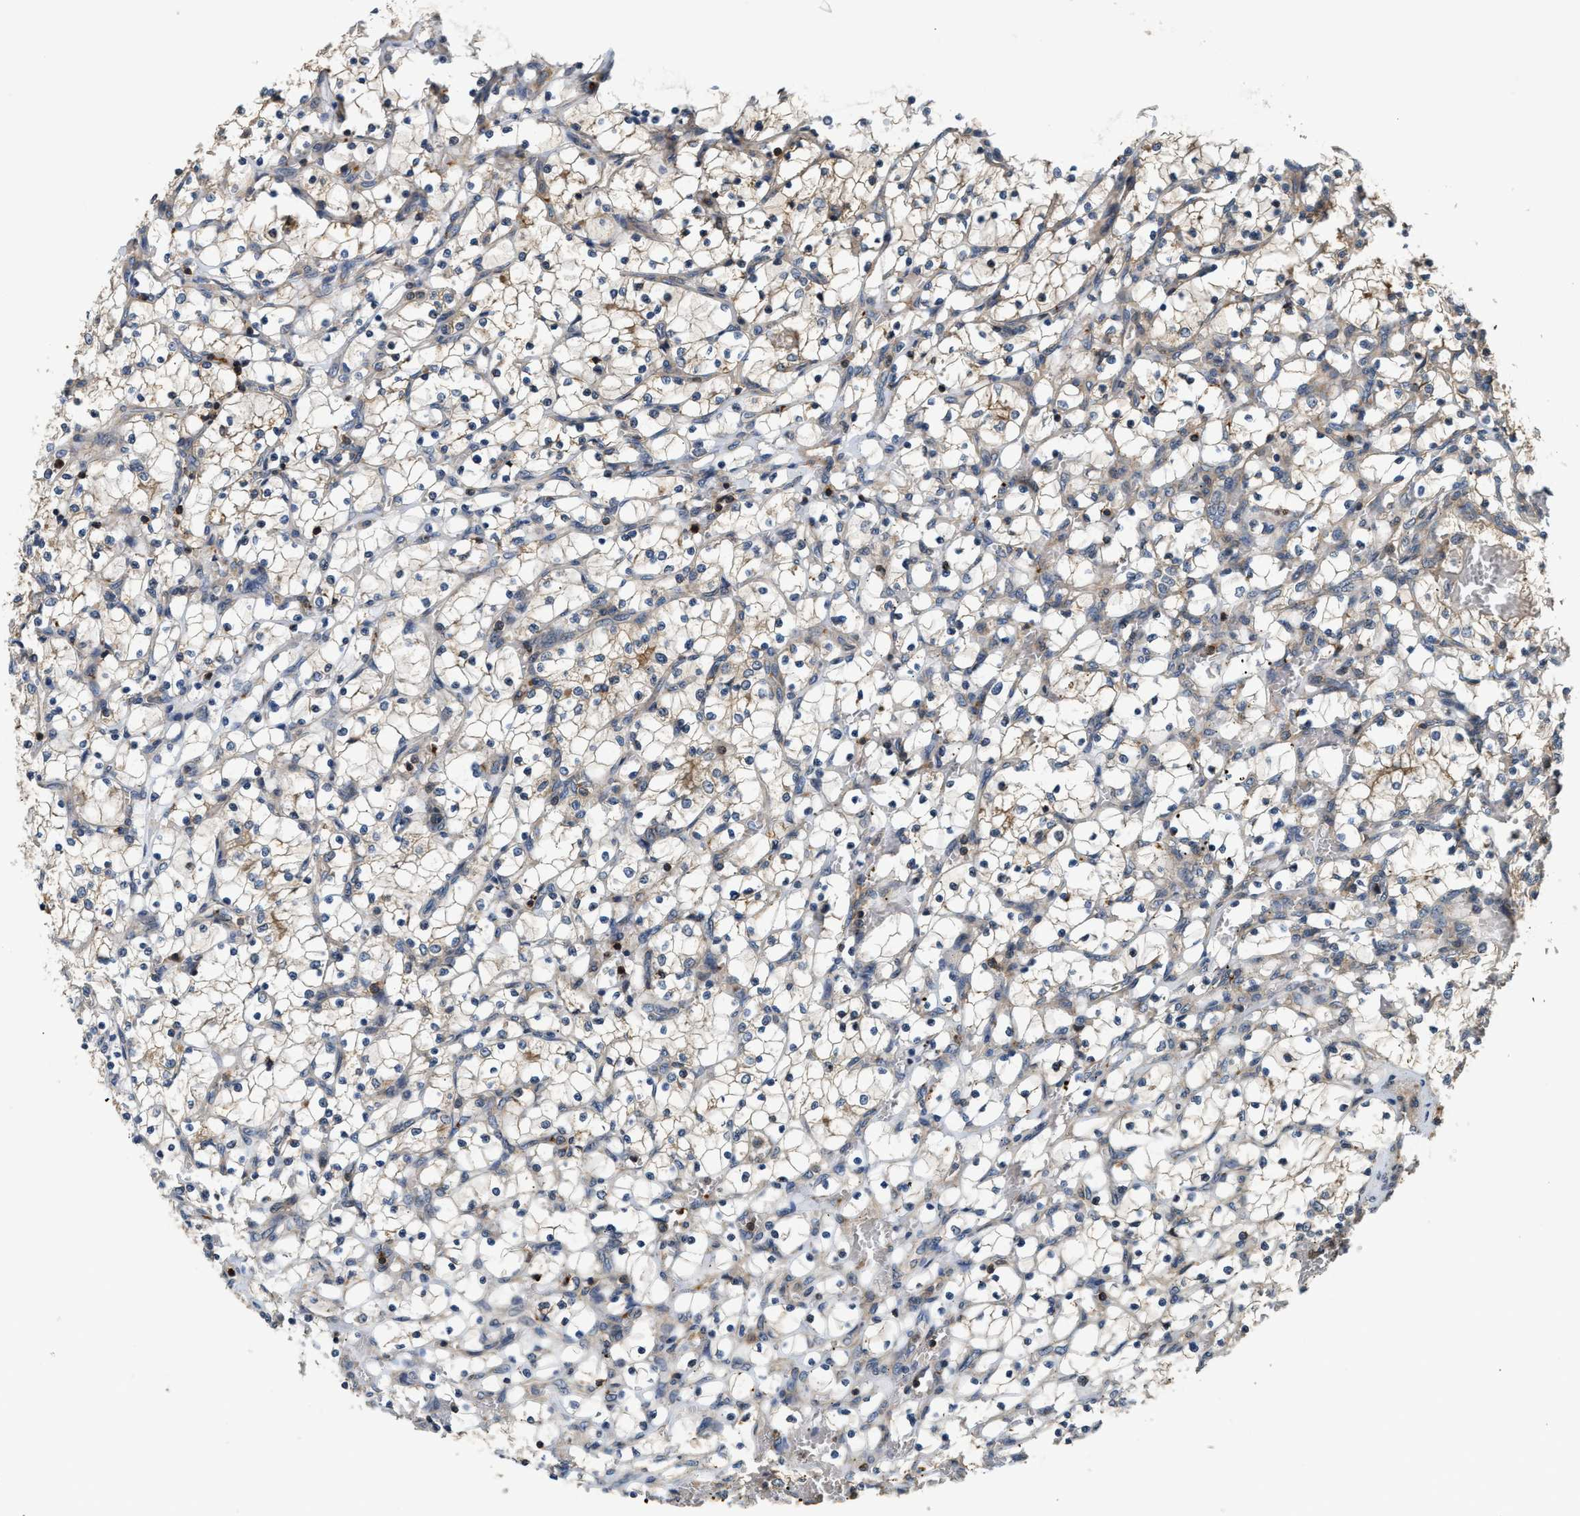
{"staining": {"intensity": "weak", "quantity": "25%-75%", "location": "cytoplasmic/membranous"}, "tissue": "renal cancer", "cell_type": "Tumor cells", "image_type": "cancer", "snomed": [{"axis": "morphology", "description": "Adenocarcinoma, NOS"}, {"axis": "topography", "description": "Kidney"}], "caption": "Renal cancer (adenocarcinoma) was stained to show a protein in brown. There is low levels of weak cytoplasmic/membranous staining in about 25%-75% of tumor cells.", "gene": "SNX5", "patient": {"sex": "female", "age": 69}}